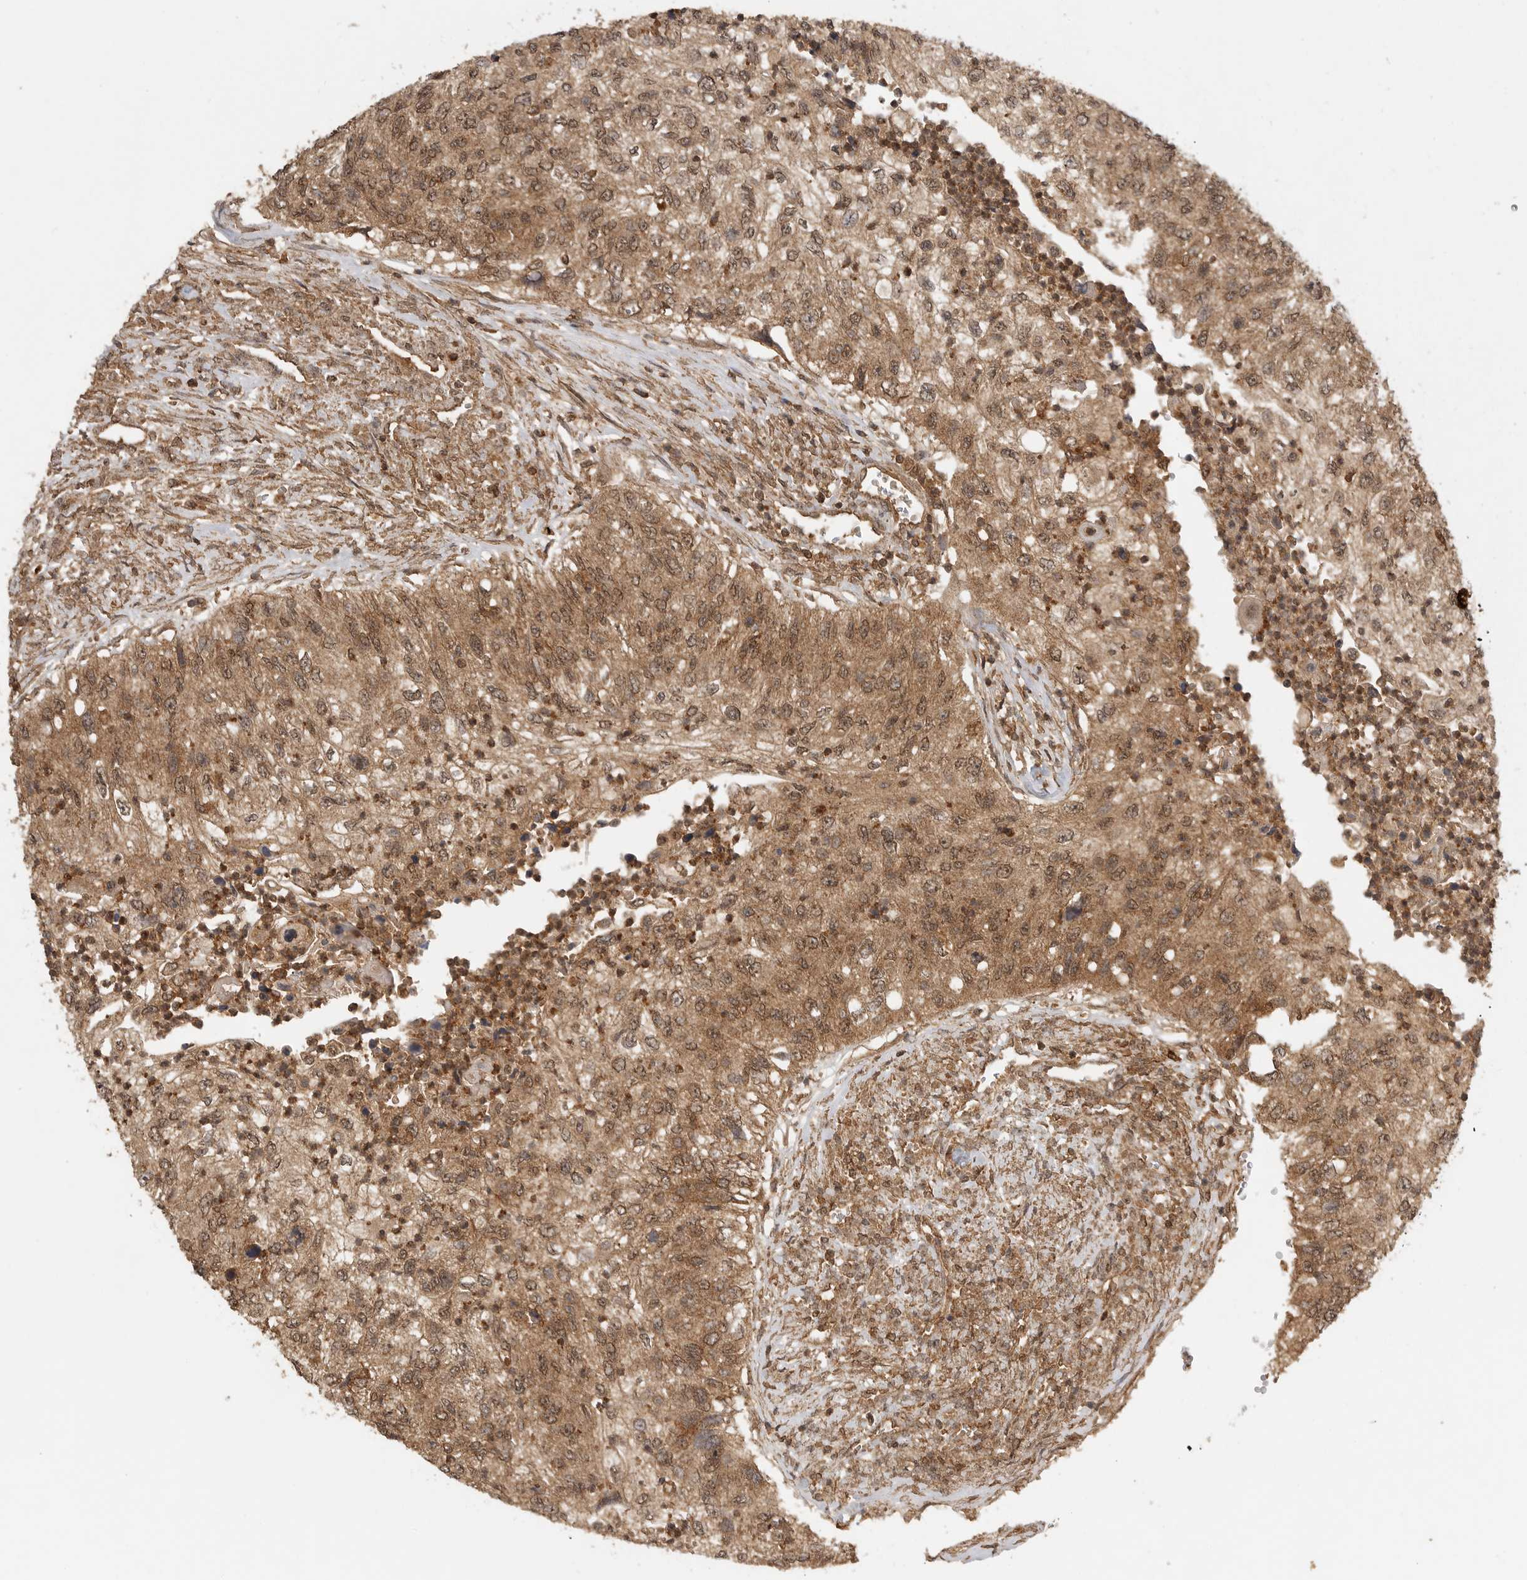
{"staining": {"intensity": "moderate", "quantity": ">75%", "location": "cytoplasmic/membranous,nuclear"}, "tissue": "urothelial cancer", "cell_type": "Tumor cells", "image_type": "cancer", "snomed": [{"axis": "morphology", "description": "Urothelial carcinoma, High grade"}, {"axis": "topography", "description": "Urinary bladder"}], "caption": "A brown stain highlights moderate cytoplasmic/membranous and nuclear expression of a protein in urothelial cancer tumor cells.", "gene": "ICOSLG", "patient": {"sex": "female", "age": 60}}